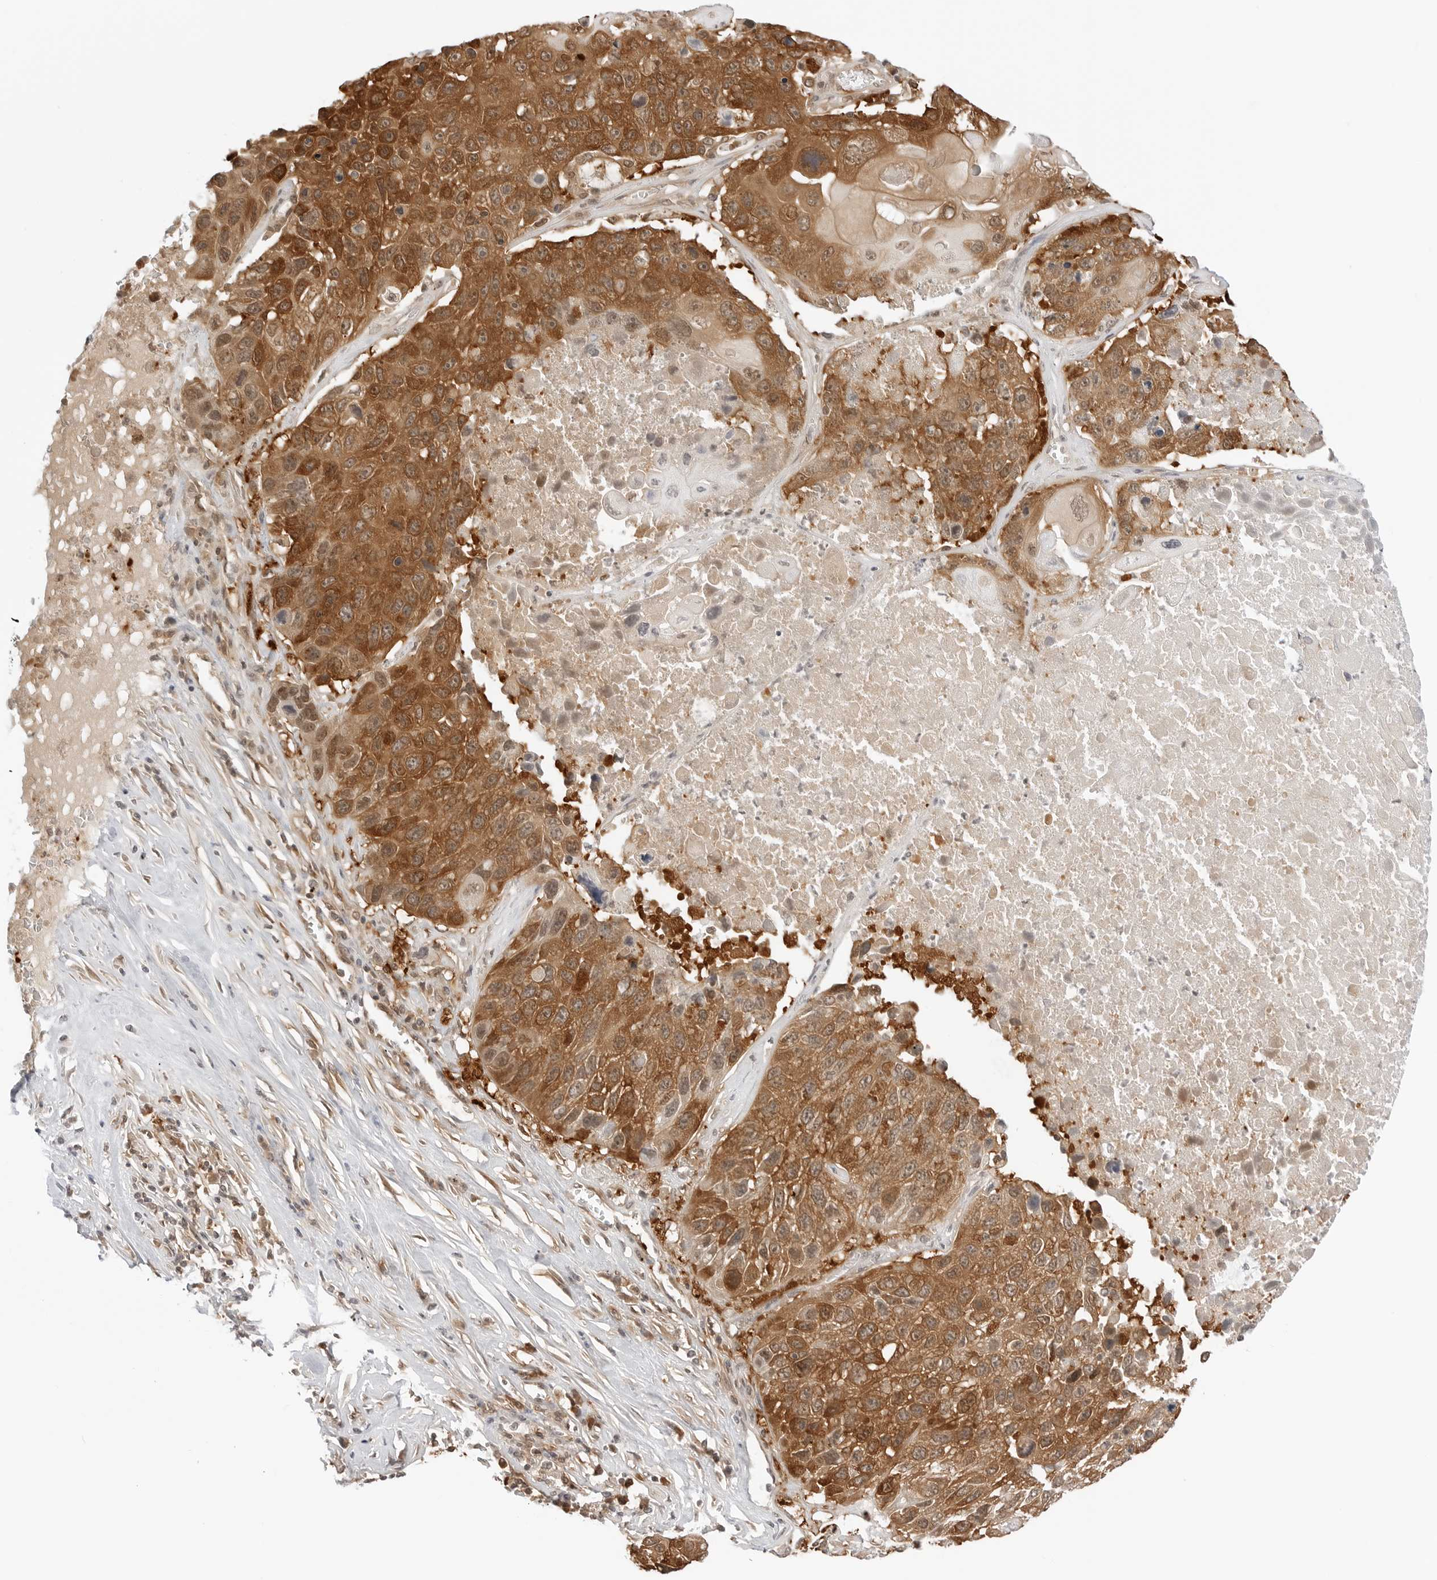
{"staining": {"intensity": "strong", "quantity": ">75%", "location": "cytoplasmic/membranous,nuclear"}, "tissue": "lung cancer", "cell_type": "Tumor cells", "image_type": "cancer", "snomed": [{"axis": "morphology", "description": "Squamous cell carcinoma, NOS"}, {"axis": "topography", "description": "Lung"}], "caption": "Immunohistochemistry (IHC) image of lung cancer stained for a protein (brown), which reveals high levels of strong cytoplasmic/membranous and nuclear expression in approximately >75% of tumor cells.", "gene": "NUDC", "patient": {"sex": "male", "age": 61}}